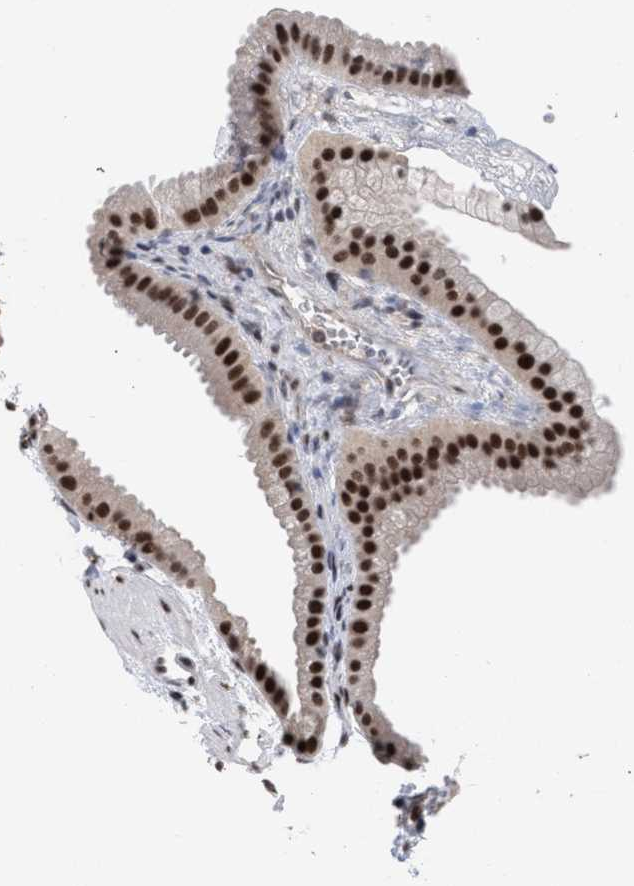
{"staining": {"intensity": "strong", "quantity": ">75%", "location": "nuclear"}, "tissue": "gallbladder", "cell_type": "Glandular cells", "image_type": "normal", "snomed": [{"axis": "morphology", "description": "Normal tissue, NOS"}, {"axis": "topography", "description": "Gallbladder"}], "caption": "Brown immunohistochemical staining in unremarkable human gallbladder demonstrates strong nuclear staining in approximately >75% of glandular cells.", "gene": "SCAF4", "patient": {"sex": "female", "age": 64}}